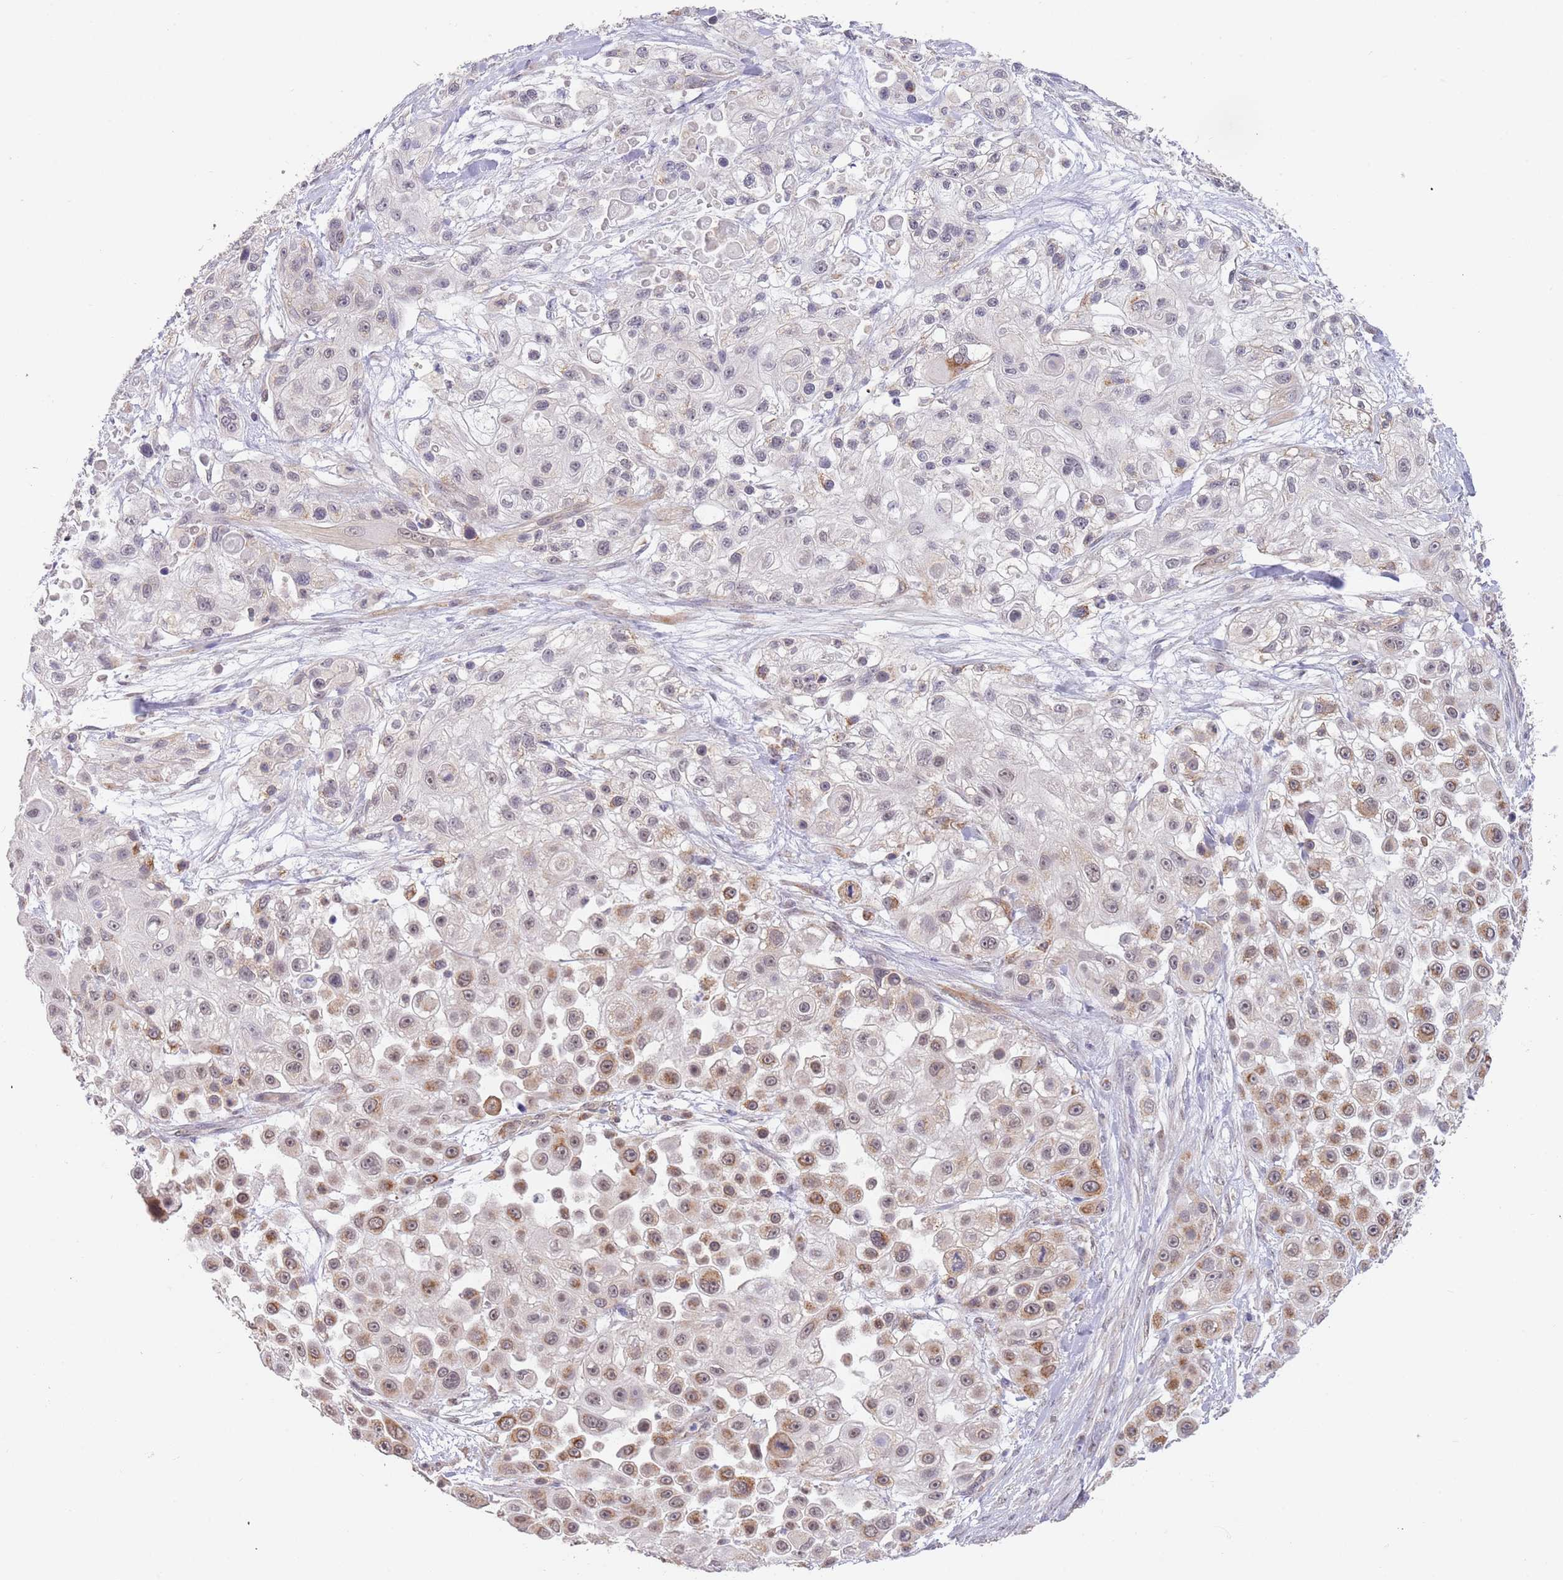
{"staining": {"intensity": "moderate", "quantity": "25%-75%", "location": "cytoplasmic/membranous"}, "tissue": "skin cancer", "cell_type": "Tumor cells", "image_type": "cancer", "snomed": [{"axis": "morphology", "description": "Squamous cell carcinoma, NOS"}, {"axis": "topography", "description": "Skin"}], "caption": "There is medium levels of moderate cytoplasmic/membranous staining in tumor cells of squamous cell carcinoma (skin), as demonstrated by immunohistochemical staining (brown color).", "gene": "UQCC3", "patient": {"sex": "male", "age": 67}}